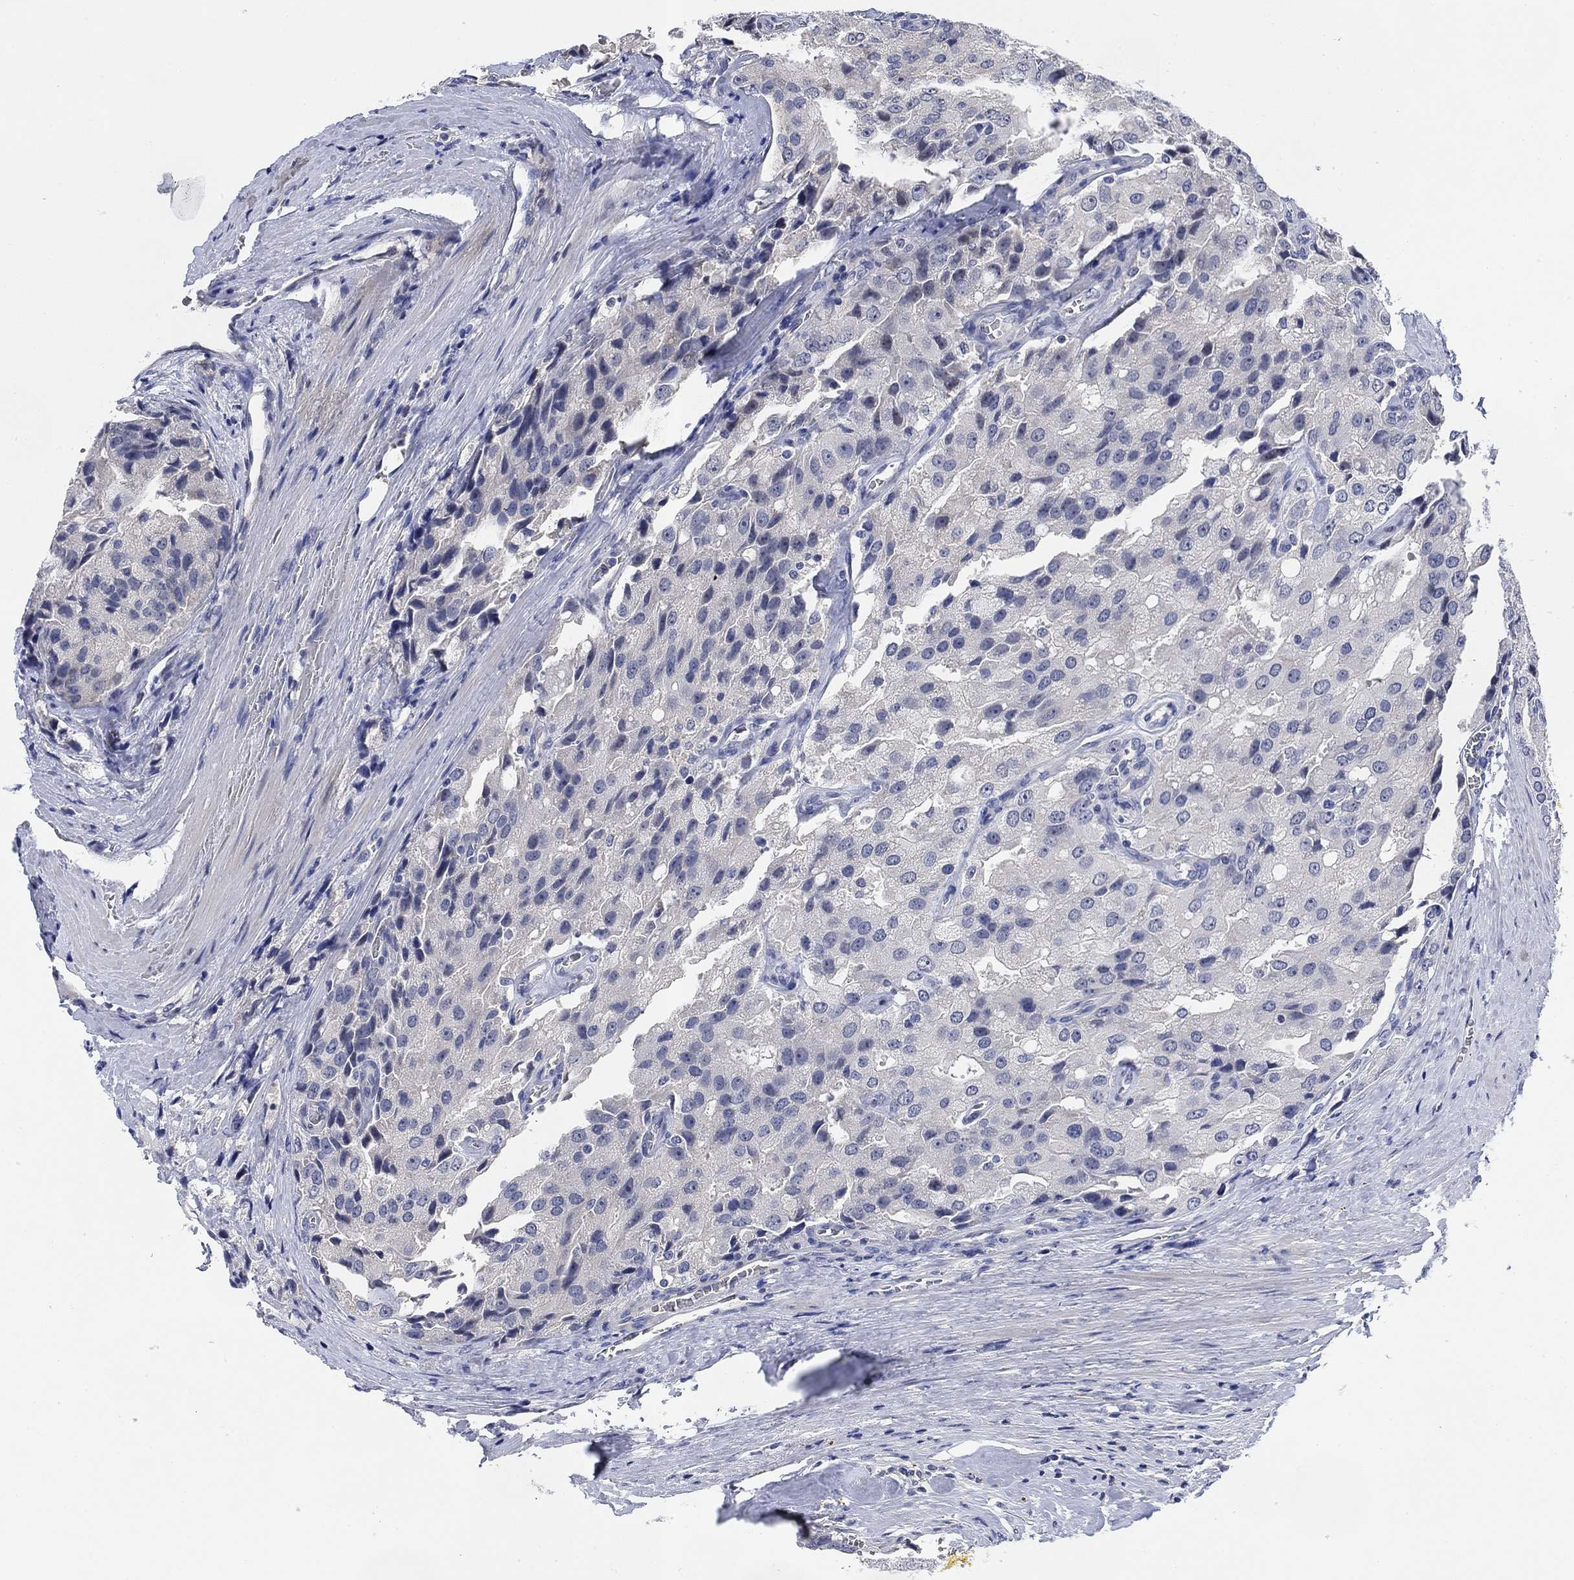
{"staining": {"intensity": "negative", "quantity": "none", "location": "none"}, "tissue": "prostate cancer", "cell_type": "Tumor cells", "image_type": "cancer", "snomed": [{"axis": "morphology", "description": "Adenocarcinoma, NOS"}, {"axis": "topography", "description": "Prostate and seminal vesicle, NOS"}, {"axis": "topography", "description": "Prostate"}], "caption": "Tumor cells are negative for protein expression in human prostate adenocarcinoma.", "gene": "DAZL", "patient": {"sex": "male", "age": 67}}